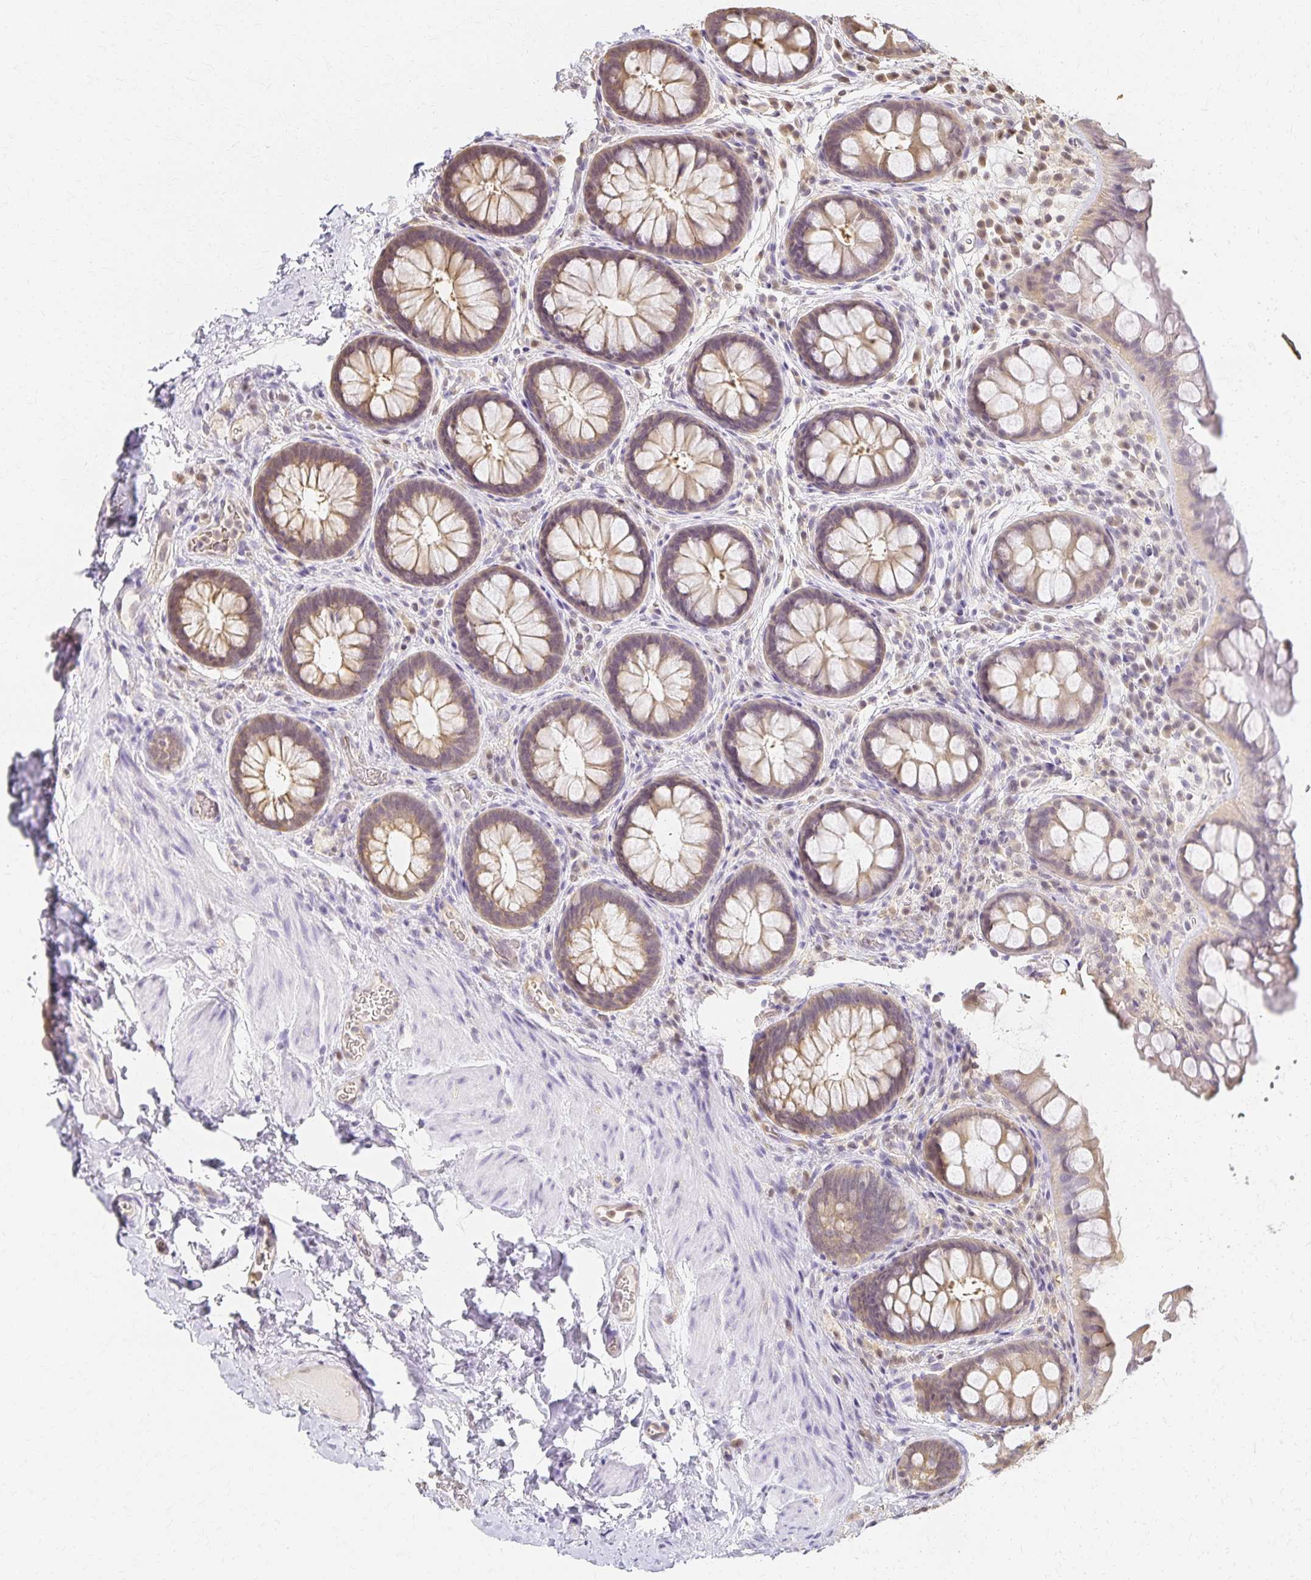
{"staining": {"intensity": "moderate", "quantity": "25%-75%", "location": "cytoplasmic/membranous"}, "tissue": "rectum", "cell_type": "Glandular cells", "image_type": "normal", "snomed": [{"axis": "morphology", "description": "Normal tissue, NOS"}, {"axis": "topography", "description": "Rectum"}], "caption": "Rectum was stained to show a protein in brown. There is medium levels of moderate cytoplasmic/membranous expression in approximately 25%-75% of glandular cells. (IHC, brightfield microscopy, high magnification).", "gene": "AZGP1", "patient": {"sex": "female", "age": 69}}